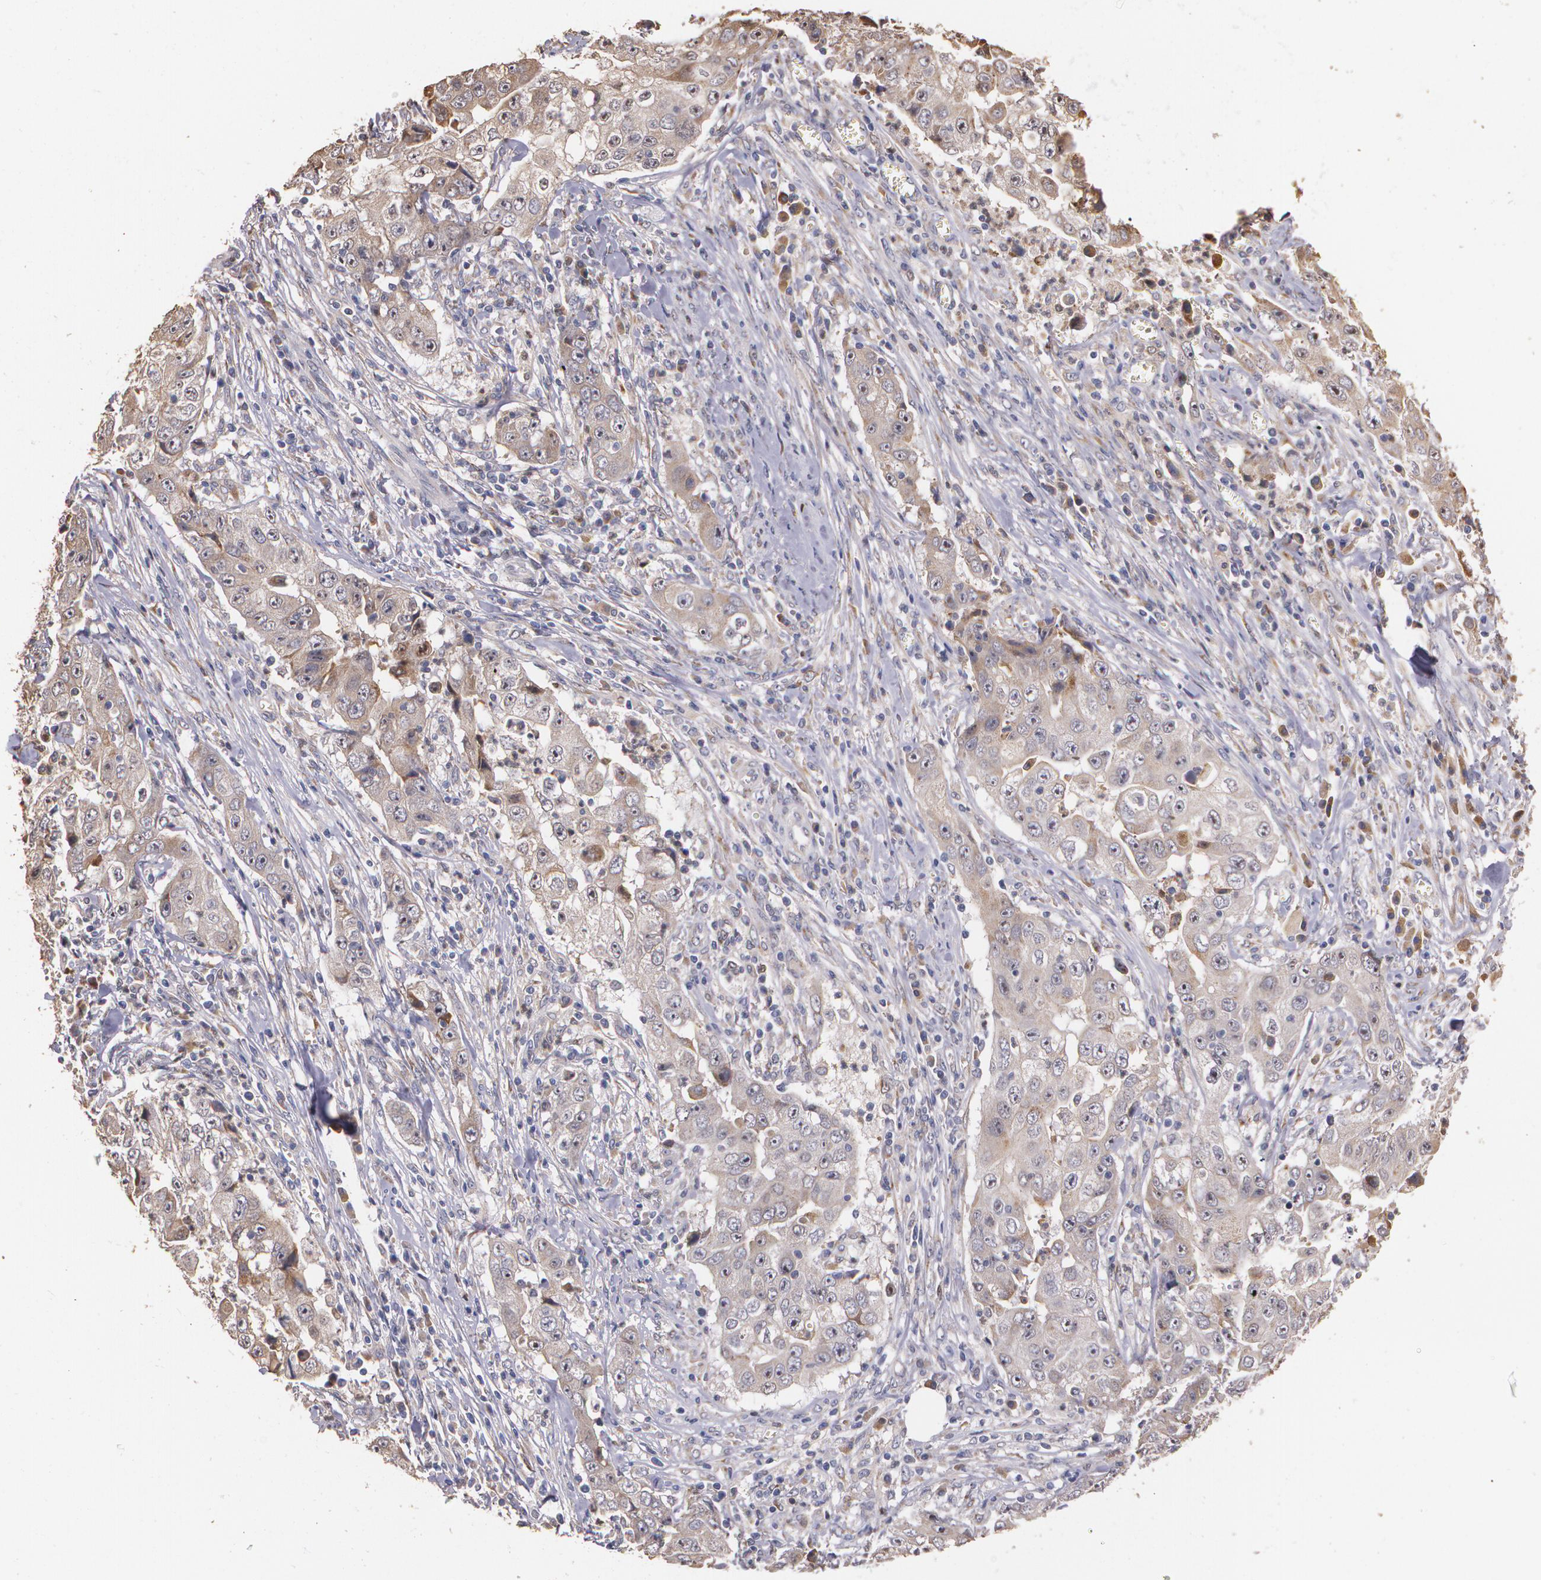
{"staining": {"intensity": "moderate", "quantity": ">75%", "location": "cytoplasmic/membranous"}, "tissue": "lung cancer", "cell_type": "Tumor cells", "image_type": "cancer", "snomed": [{"axis": "morphology", "description": "Squamous cell carcinoma, NOS"}, {"axis": "topography", "description": "Lung"}], "caption": "An immunohistochemistry photomicrograph of neoplastic tissue is shown. Protein staining in brown shows moderate cytoplasmic/membranous positivity in lung cancer (squamous cell carcinoma) within tumor cells. (DAB (3,3'-diaminobenzidine) IHC, brown staining for protein, blue staining for nuclei).", "gene": "ATF3", "patient": {"sex": "male", "age": 64}}